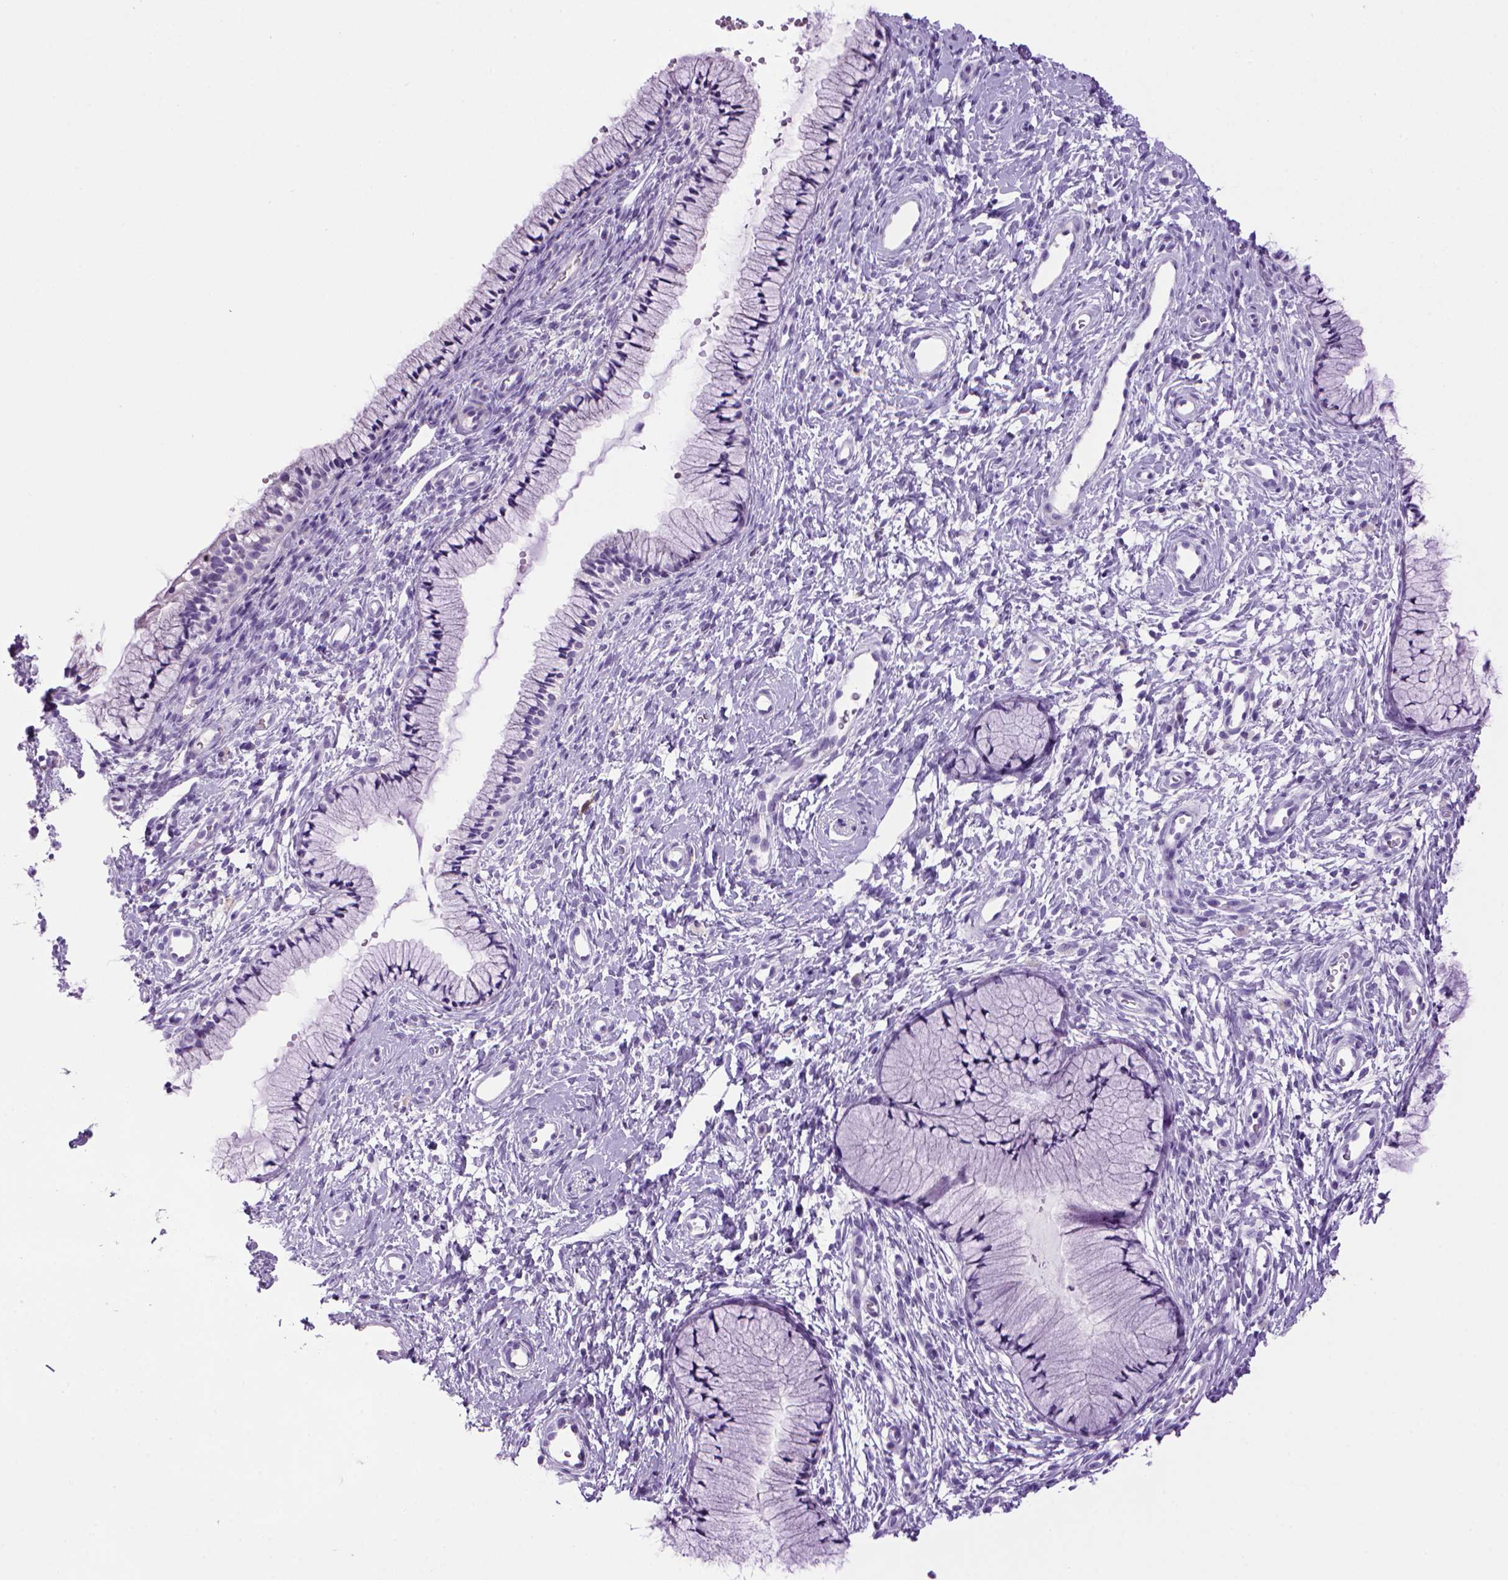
{"staining": {"intensity": "negative", "quantity": "none", "location": "none"}, "tissue": "cervix", "cell_type": "Glandular cells", "image_type": "normal", "snomed": [{"axis": "morphology", "description": "Normal tissue, NOS"}, {"axis": "topography", "description": "Cervix"}], "caption": "IHC micrograph of unremarkable cervix: cervix stained with DAB (3,3'-diaminobenzidine) exhibits no significant protein expression in glandular cells.", "gene": "SGCG", "patient": {"sex": "female", "age": 36}}